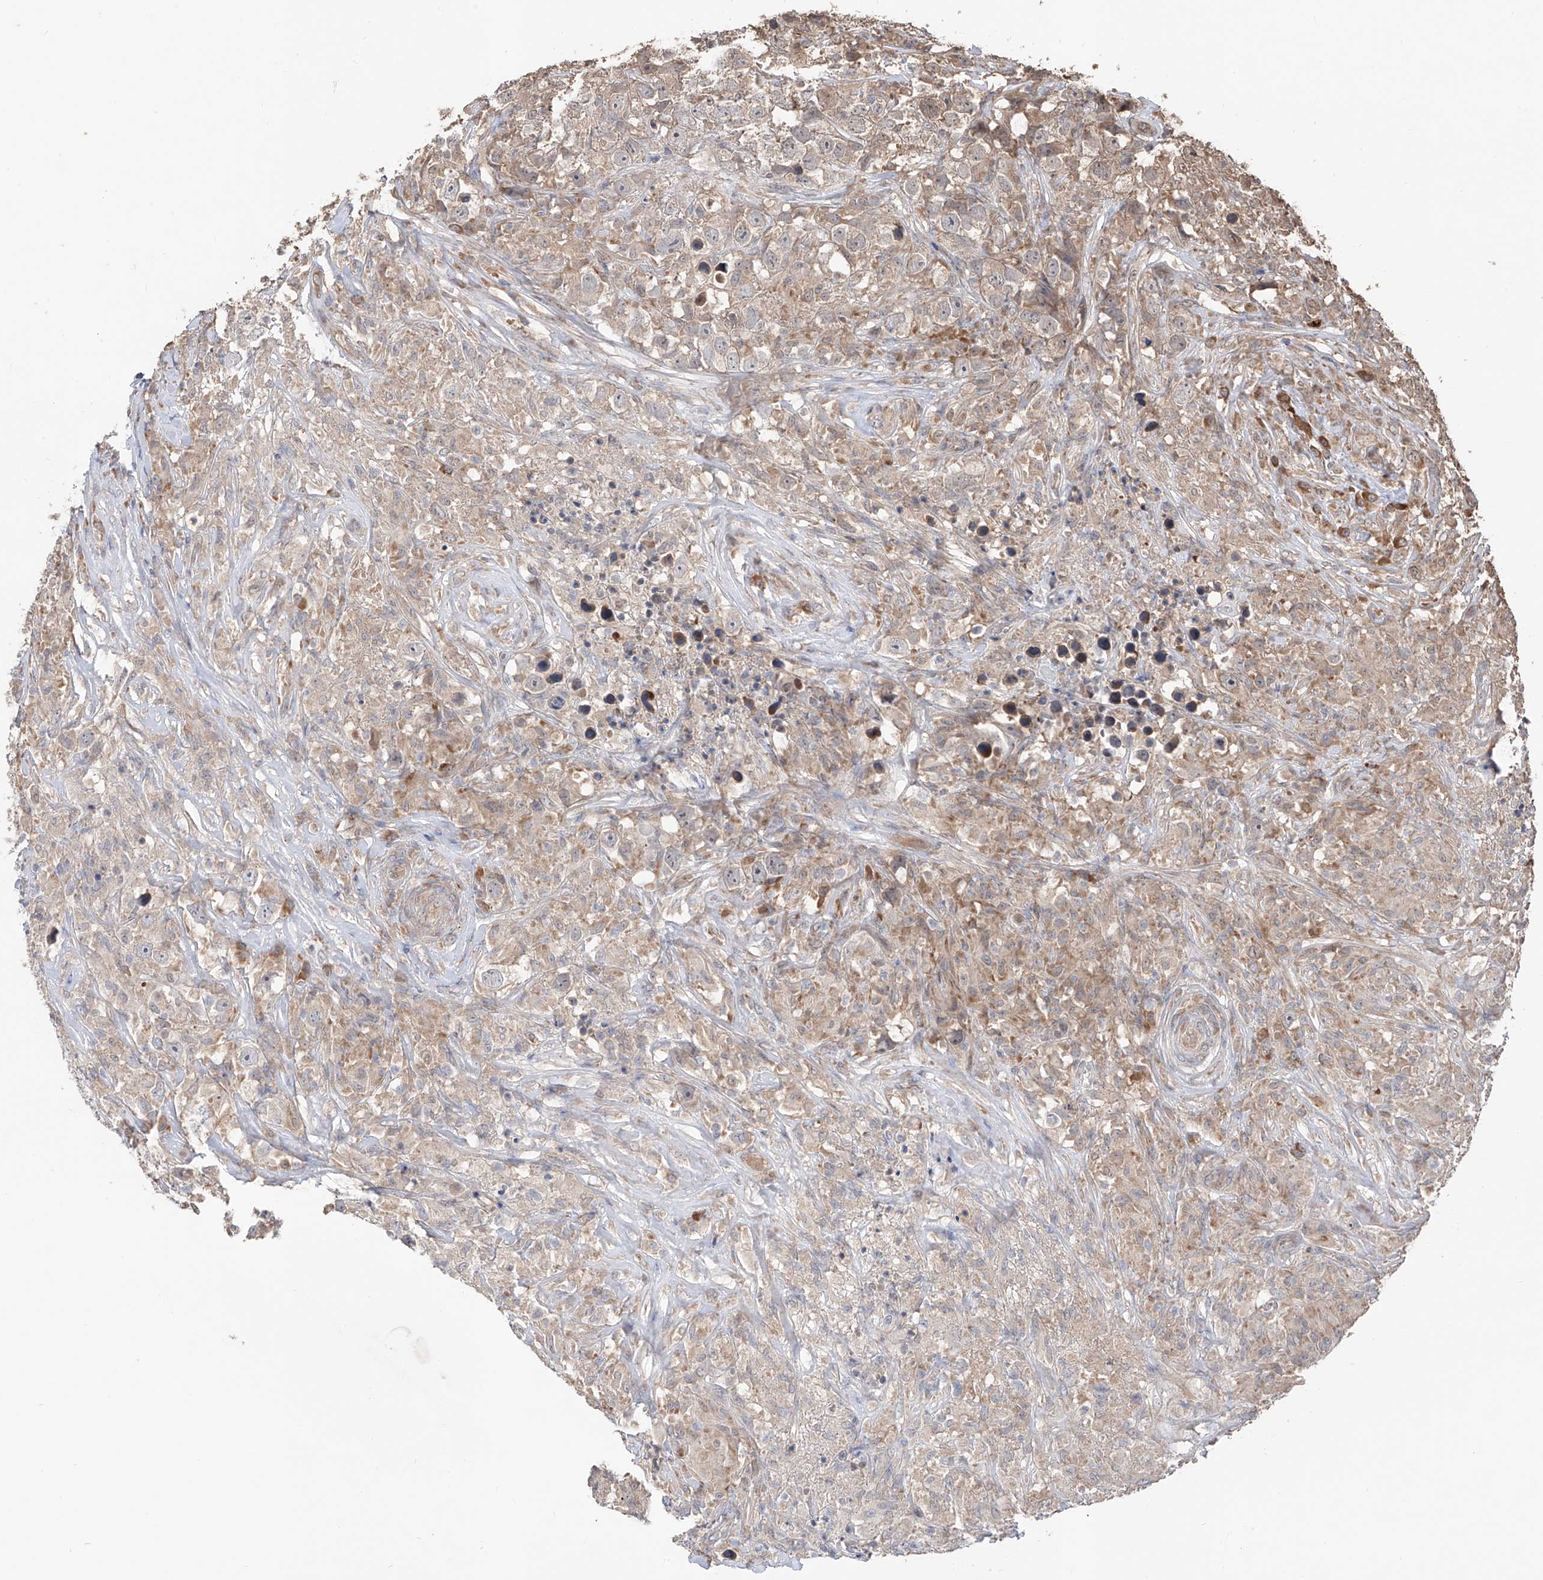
{"staining": {"intensity": "weak", "quantity": "<25%", "location": "cytoplasmic/membranous"}, "tissue": "testis cancer", "cell_type": "Tumor cells", "image_type": "cancer", "snomed": [{"axis": "morphology", "description": "Seminoma, NOS"}, {"axis": "topography", "description": "Testis"}], "caption": "Immunohistochemistry micrograph of neoplastic tissue: testis cancer stained with DAB (3,3'-diaminobenzidine) reveals no significant protein expression in tumor cells. (Brightfield microscopy of DAB (3,3'-diaminobenzidine) IHC at high magnification).", "gene": "FAM135A", "patient": {"sex": "male", "age": 49}}